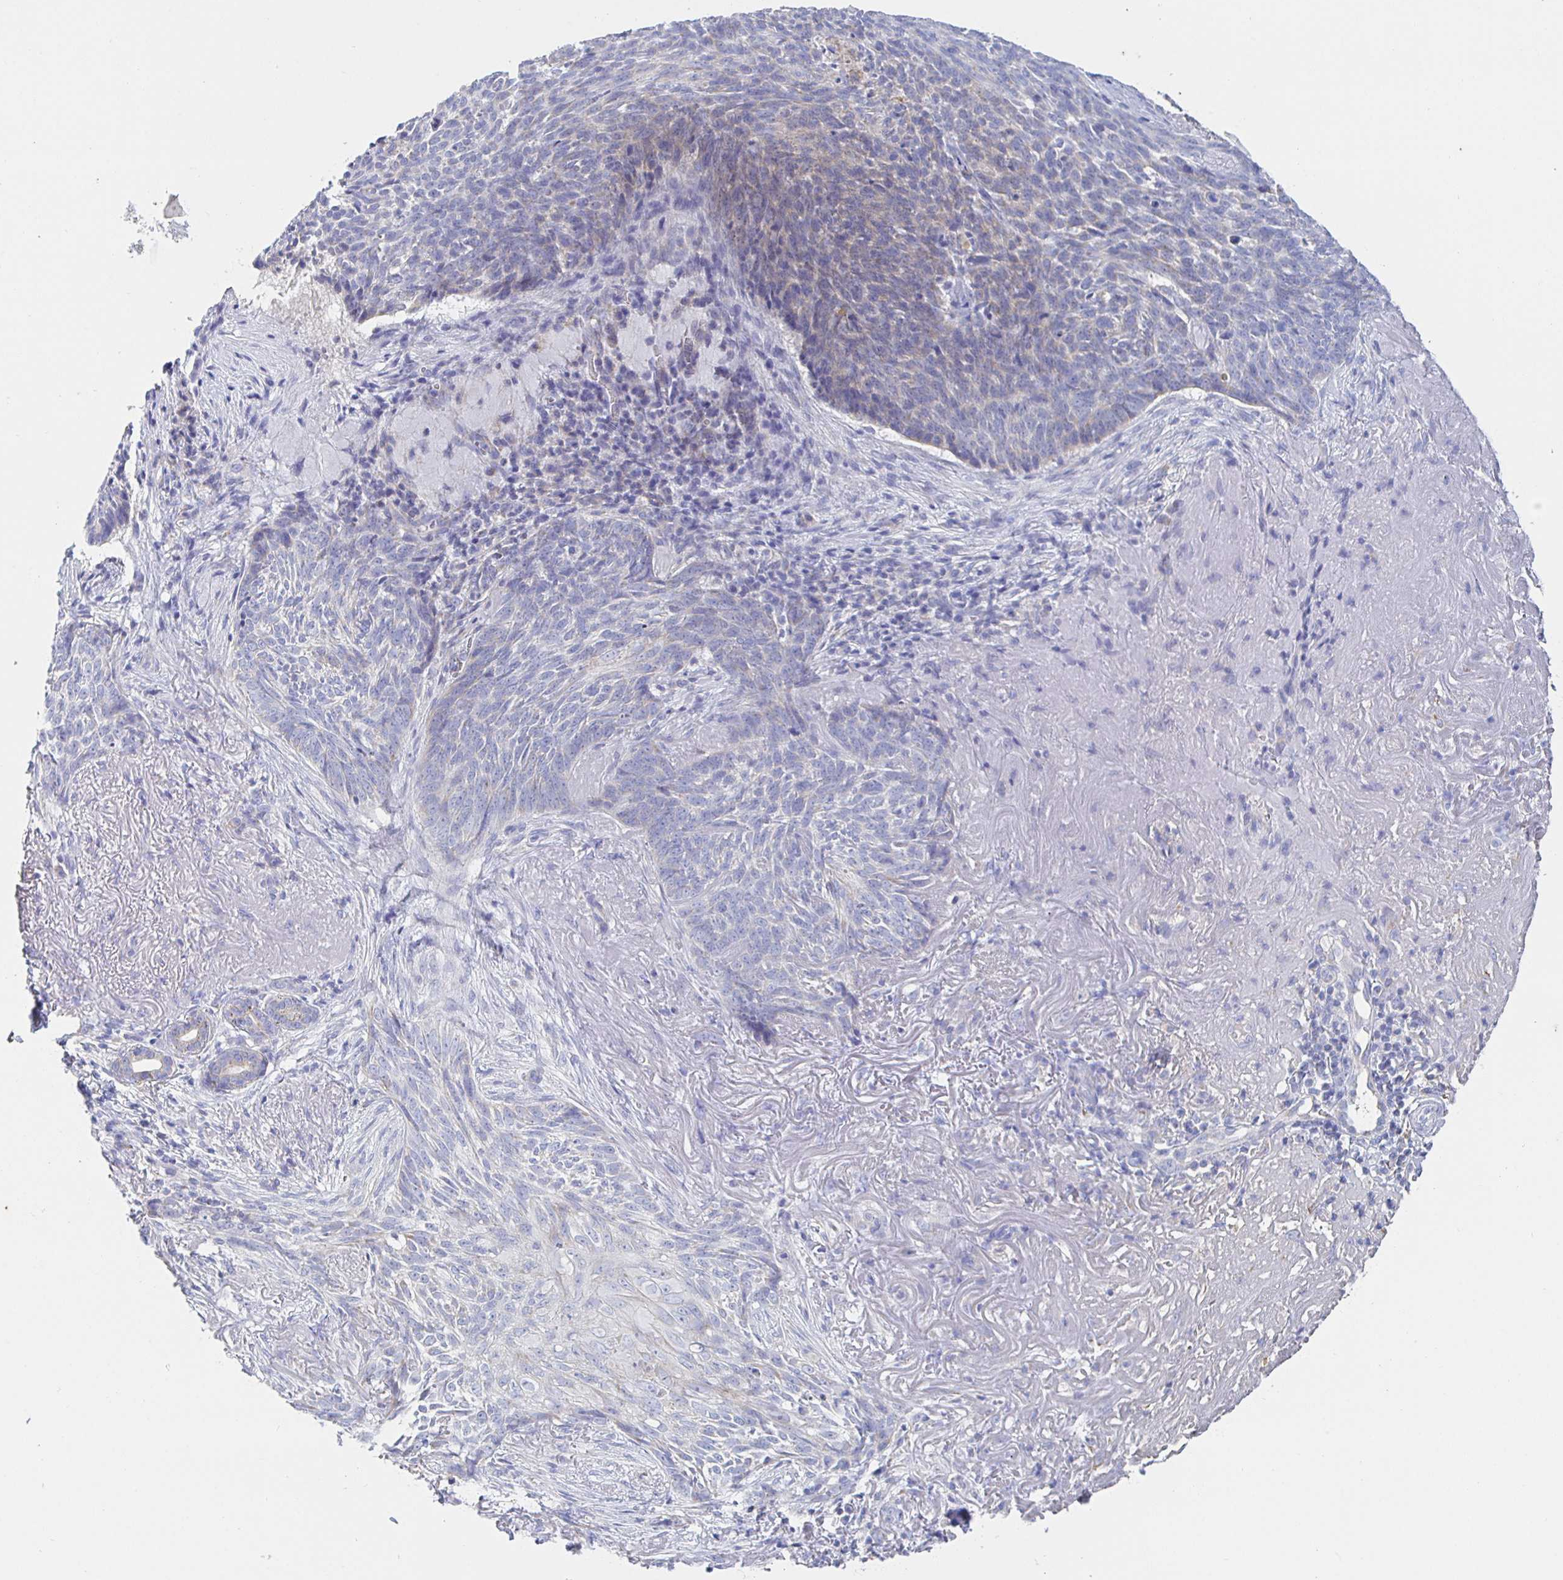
{"staining": {"intensity": "negative", "quantity": "none", "location": "none"}, "tissue": "skin cancer", "cell_type": "Tumor cells", "image_type": "cancer", "snomed": [{"axis": "morphology", "description": "Basal cell carcinoma"}, {"axis": "topography", "description": "Skin"}, {"axis": "topography", "description": "Skin of face"}], "caption": "High magnification brightfield microscopy of skin cancer (basal cell carcinoma) stained with DAB (3,3'-diaminobenzidine) (brown) and counterstained with hematoxylin (blue): tumor cells show no significant expression. (Brightfield microscopy of DAB (3,3'-diaminobenzidine) immunohistochemistry at high magnification).", "gene": "SYNGR4", "patient": {"sex": "female", "age": 95}}